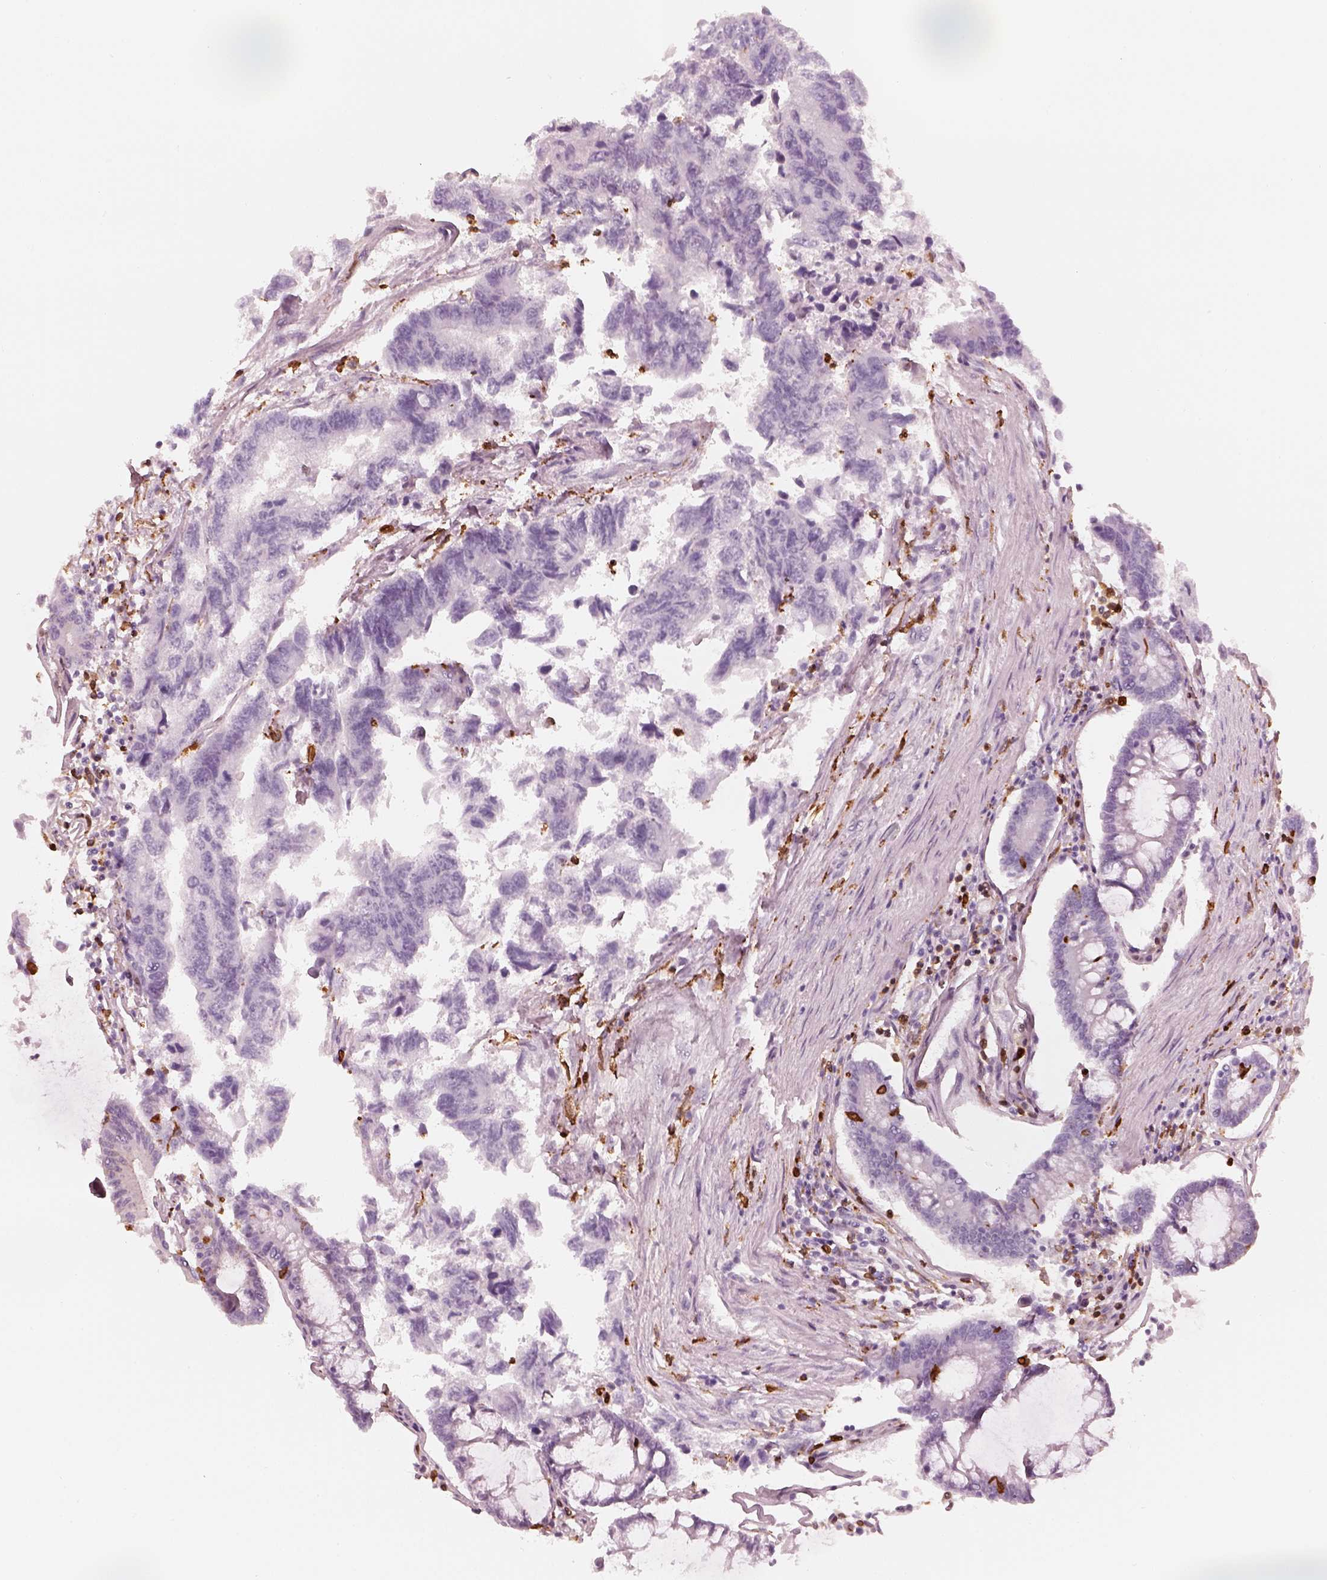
{"staining": {"intensity": "negative", "quantity": "none", "location": "none"}, "tissue": "colorectal cancer", "cell_type": "Tumor cells", "image_type": "cancer", "snomed": [{"axis": "morphology", "description": "Adenocarcinoma, NOS"}, {"axis": "topography", "description": "Colon"}], "caption": "Tumor cells are negative for brown protein staining in colorectal cancer.", "gene": "ALOX5", "patient": {"sex": "female", "age": 65}}